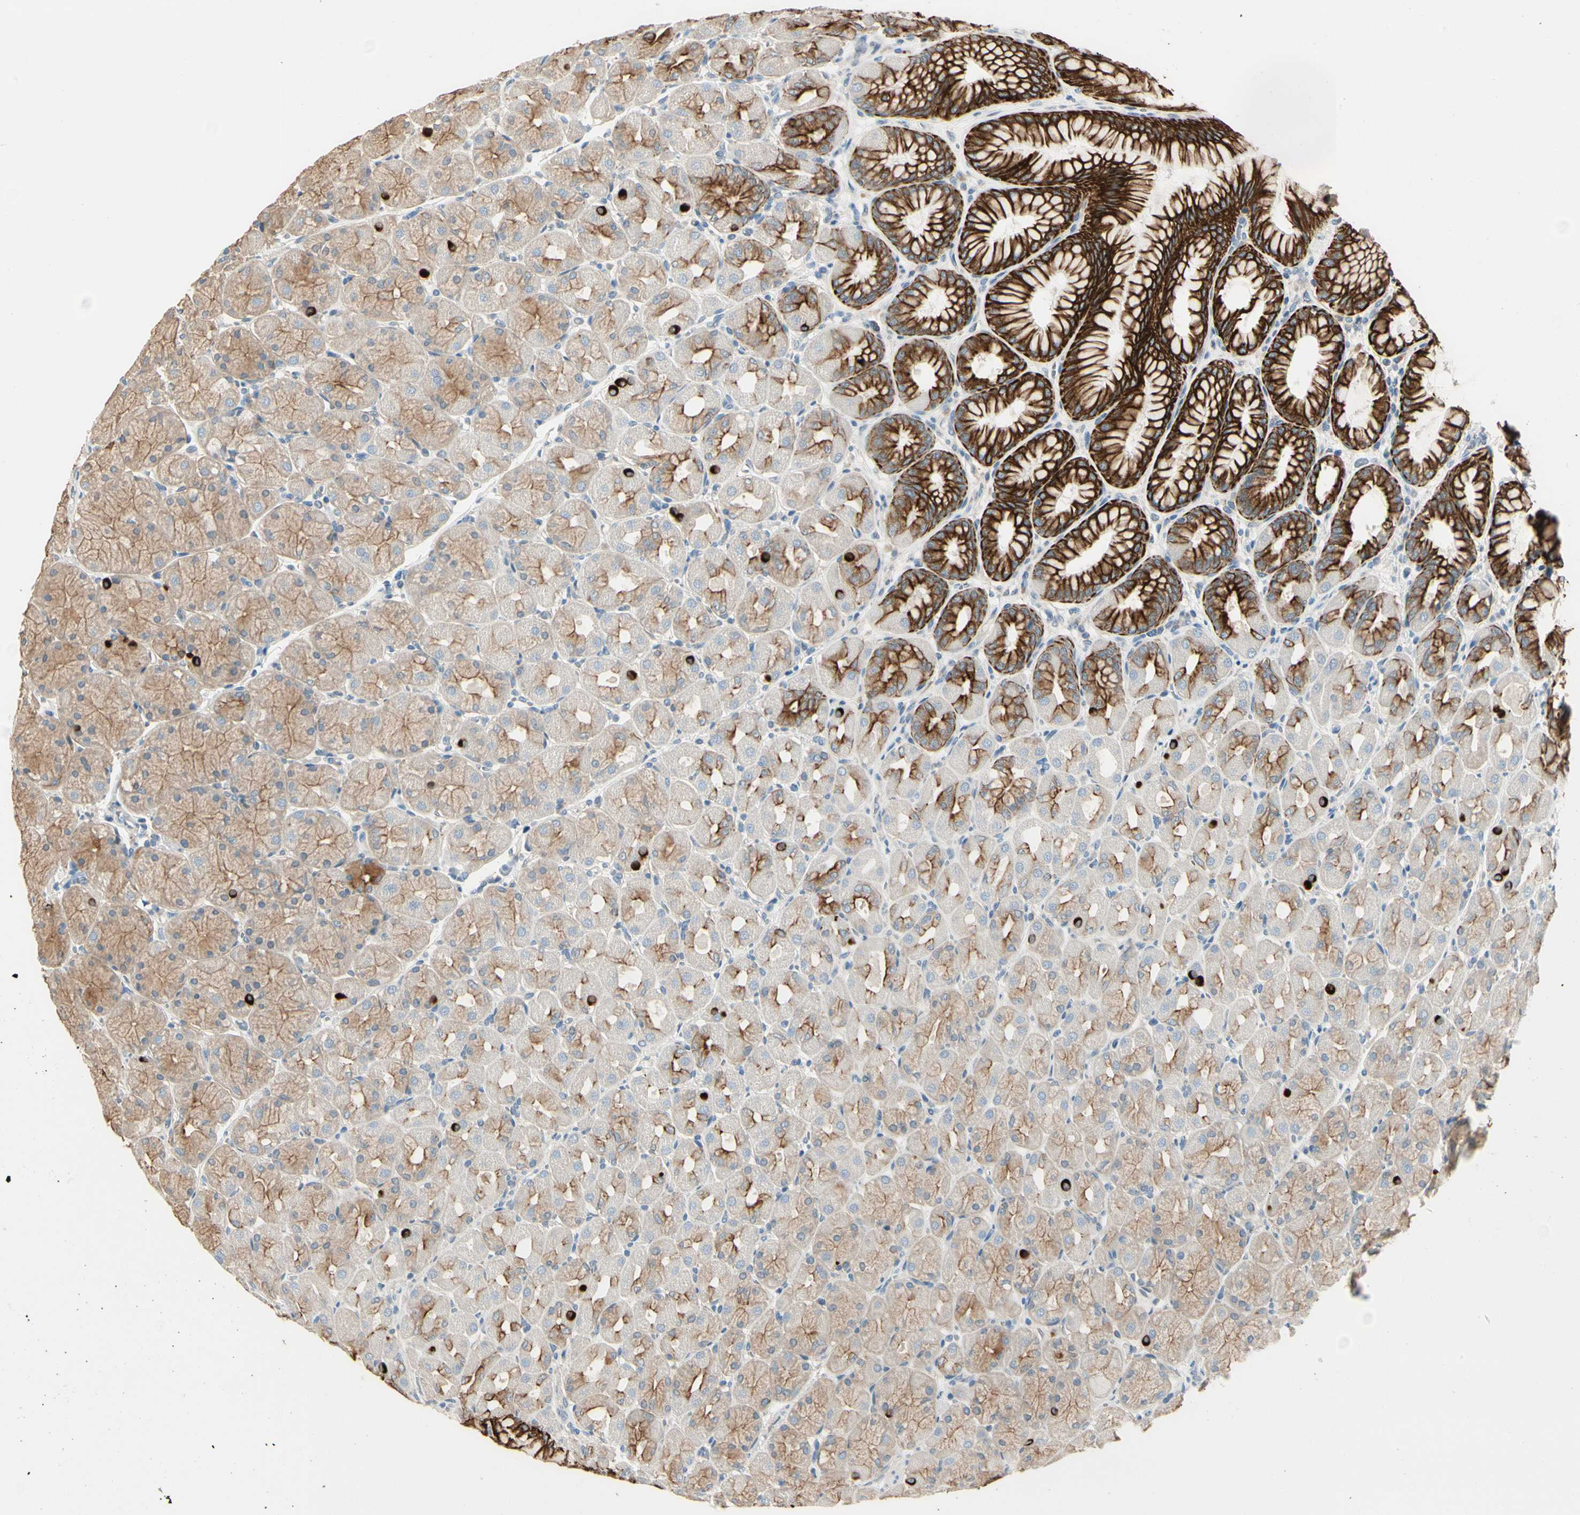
{"staining": {"intensity": "strong", "quantity": ">75%", "location": "cytoplasmic/membranous"}, "tissue": "stomach", "cell_type": "Glandular cells", "image_type": "normal", "snomed": [{"axis": "morphology", "description": "Normal tissue, NOS"}, {"axis": "topography", "description": "Stomach, upper"}], "caption": "A high-resolution micrograph shows IHC staining of unremarkable stomach, which shows strong cytoplasmic/membranous expression in approximately >75% of glandular cells. (Brightfield microscopy of DAB IHC at high magnification).", "gene": "DUSP12", "patient": {"sex": "female", "age": 56}}